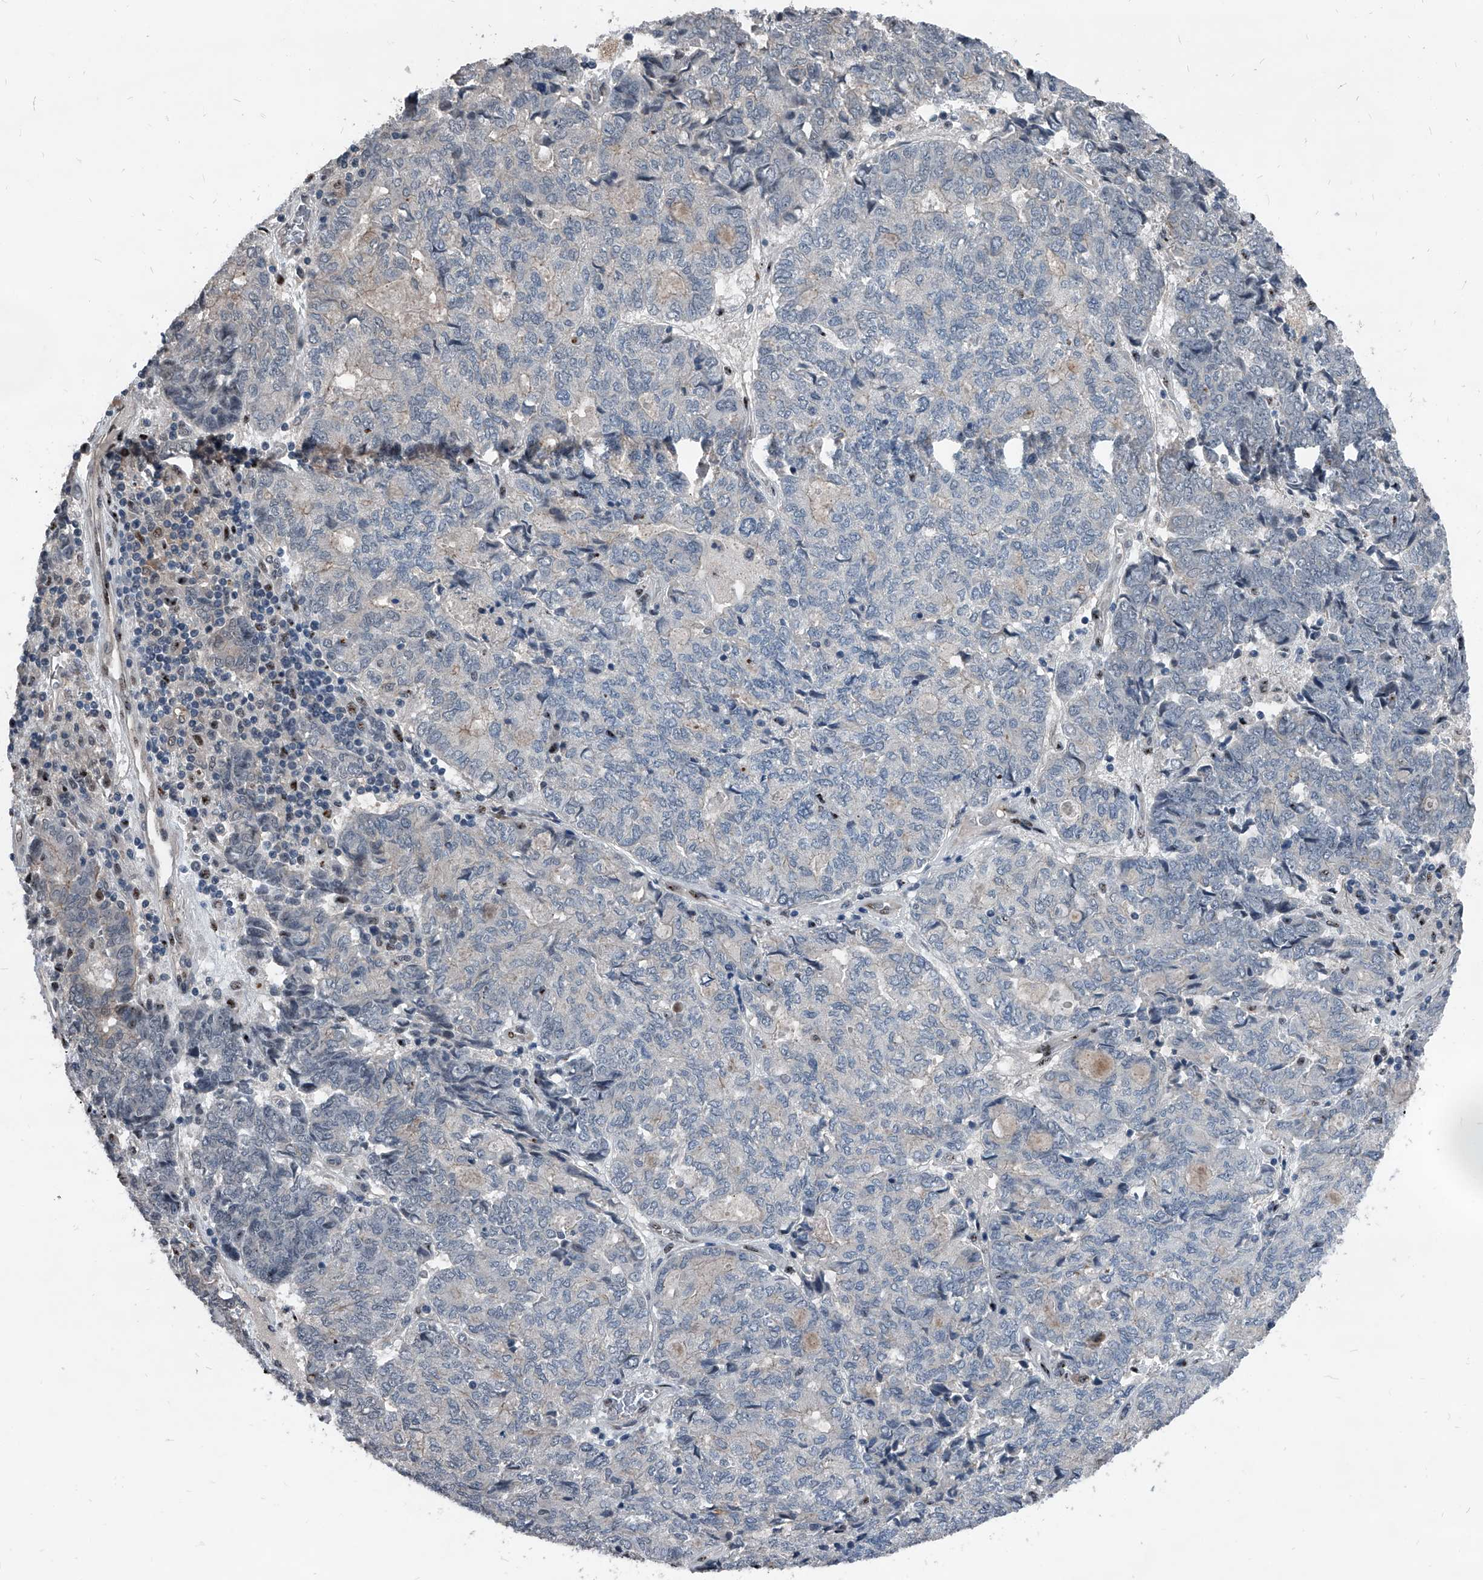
{"staining": {"intensity": "negative", "quantity": "none", "location": "none"}, "tissue": "endometrial cancer", "cell_type": "Tumor cells", "image_type": "cancer", "snomed": [{"axis": "morphology", "description": "Adenocarcinoma, NOS"}, {"axis": "topography", "description": "Endometrium"}], "caption": "This is an IHC histopathology image of endometrial adenocarcinoma. There is no expression in tumor cells.", "gene": "MEN1", "patient": {"sex": "female", "age": 80}}